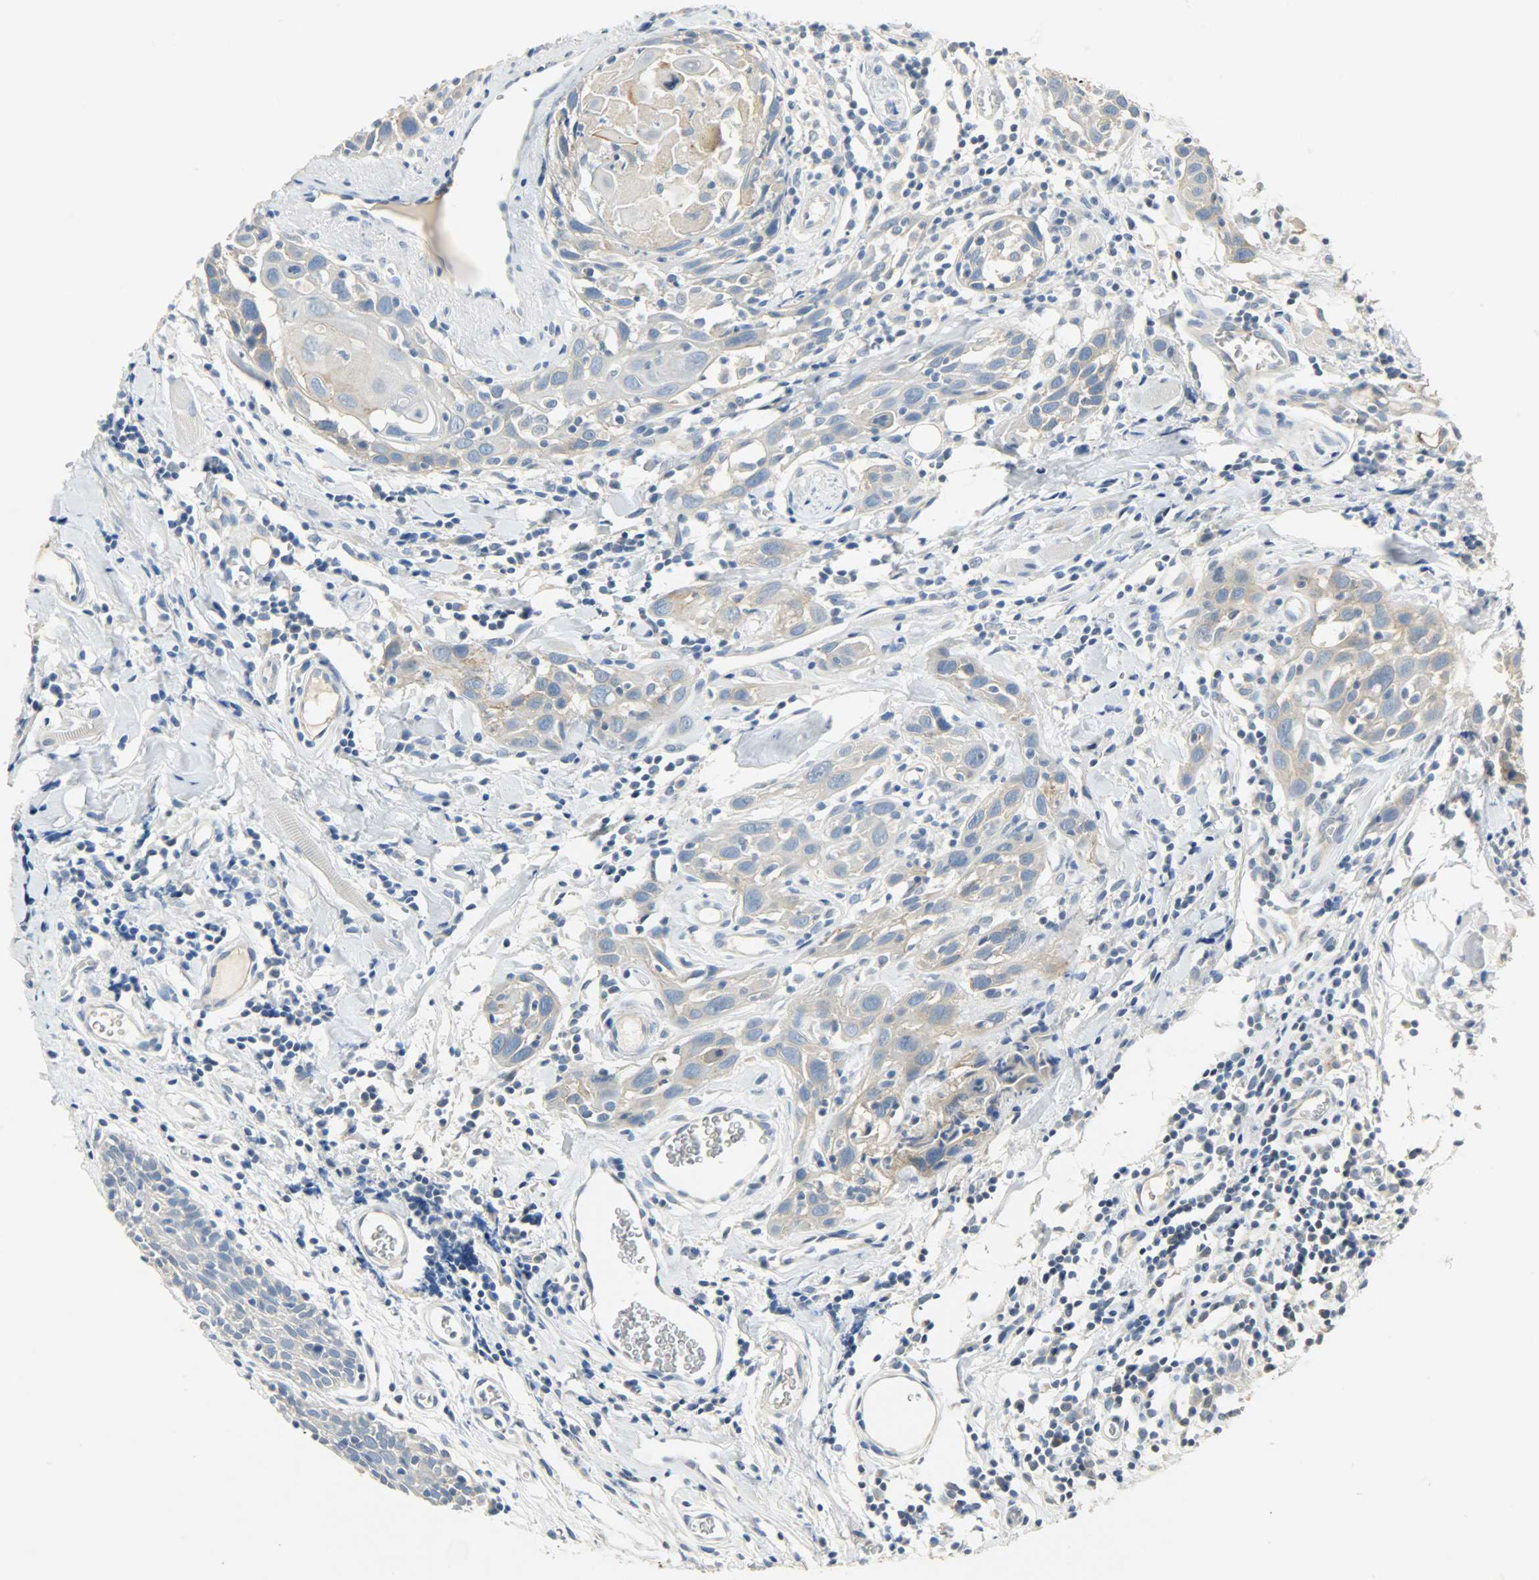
{"staining": {"intensity": "moderate", "quantity": "25%-75%", "location": "cytoplasmic/membranous"}, "tissue": "head and neck cancer", "cell_type": "Tumor cells", "image_type": "cancer", "snomed": [{"axis": "morphology", "description": "Squamous cell carcinoma, NOS"}, {"axis": "topography", "description": "Oral tissue"}, {"axis": "topography", "description": "Head-Neck"}], "caption": "High-magnification brightfield microscopy of head and neck squamous cell carcinoma stained with DAB (3,3'-diaminobenzidine) (brown) and counterstained with hematoxylin (blue). tumor cells exhibit moderate cytoplasmic/membranous staining is present in about25%-75% of cells. Nuclei are stained in blue.", "gene": "DSG2", "patient": {"sex": "female", "age": 50}}